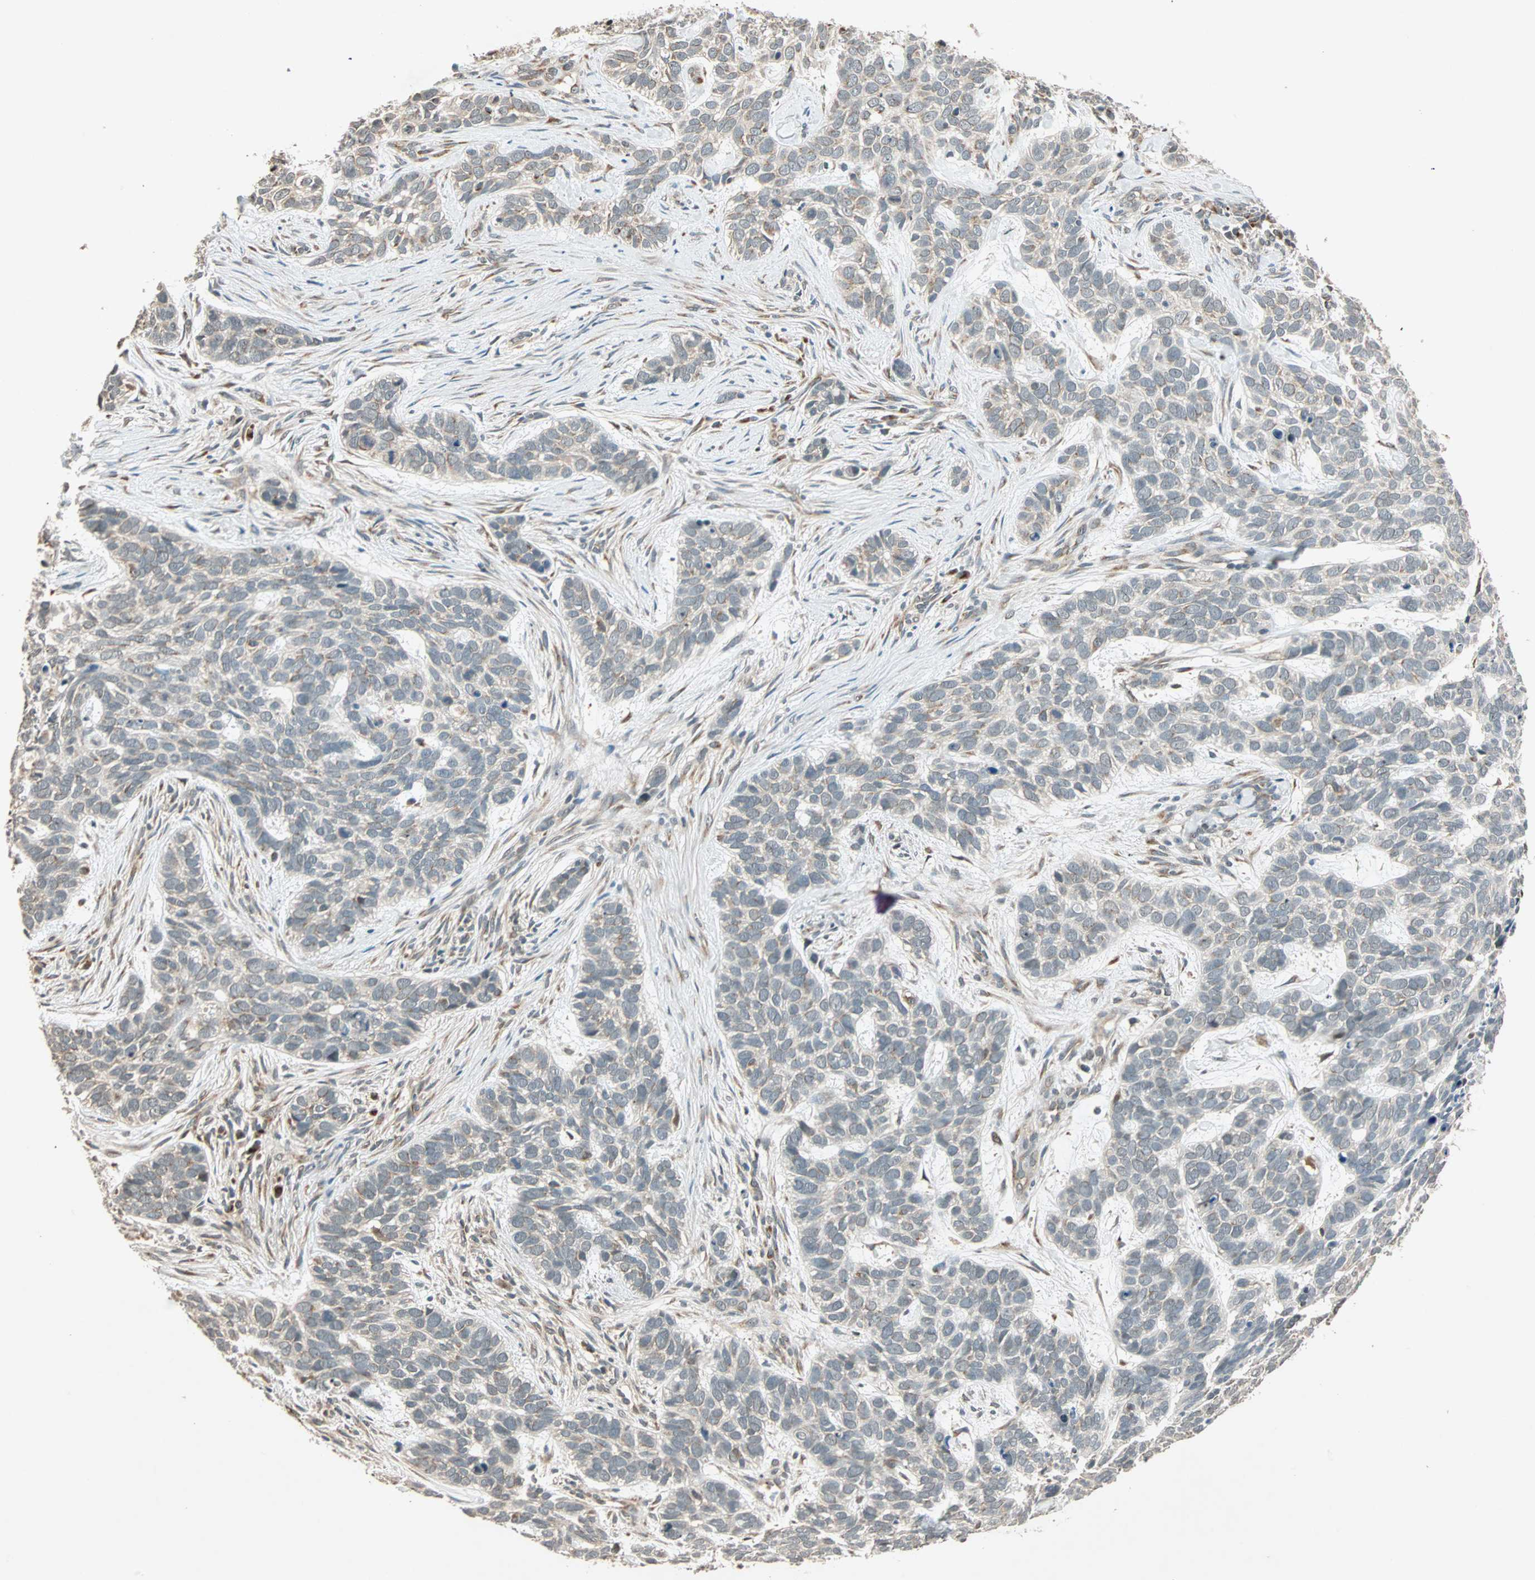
{"staining": {"intensity": "weak", "quantity": "25%-75%", "location": "cytoplasmic/membranous"}, "tissue": "skin cancer", "cell_type": "Tumor cells", "image_type": "cancer", "snomed": [{"axis": "morphology", "description": "Basal cell carcinoma"}, {"axis": "topography", "description": "Skin"}], "caption": "Skin cancer (basal cell carcinoma) stained with immunohistochemistry shows weak cytoplasmic/membranous staining in about 25%-75% of tumor cells.", "gene": "PRDM2", "patient": {"sex": "male", "age": 87}}